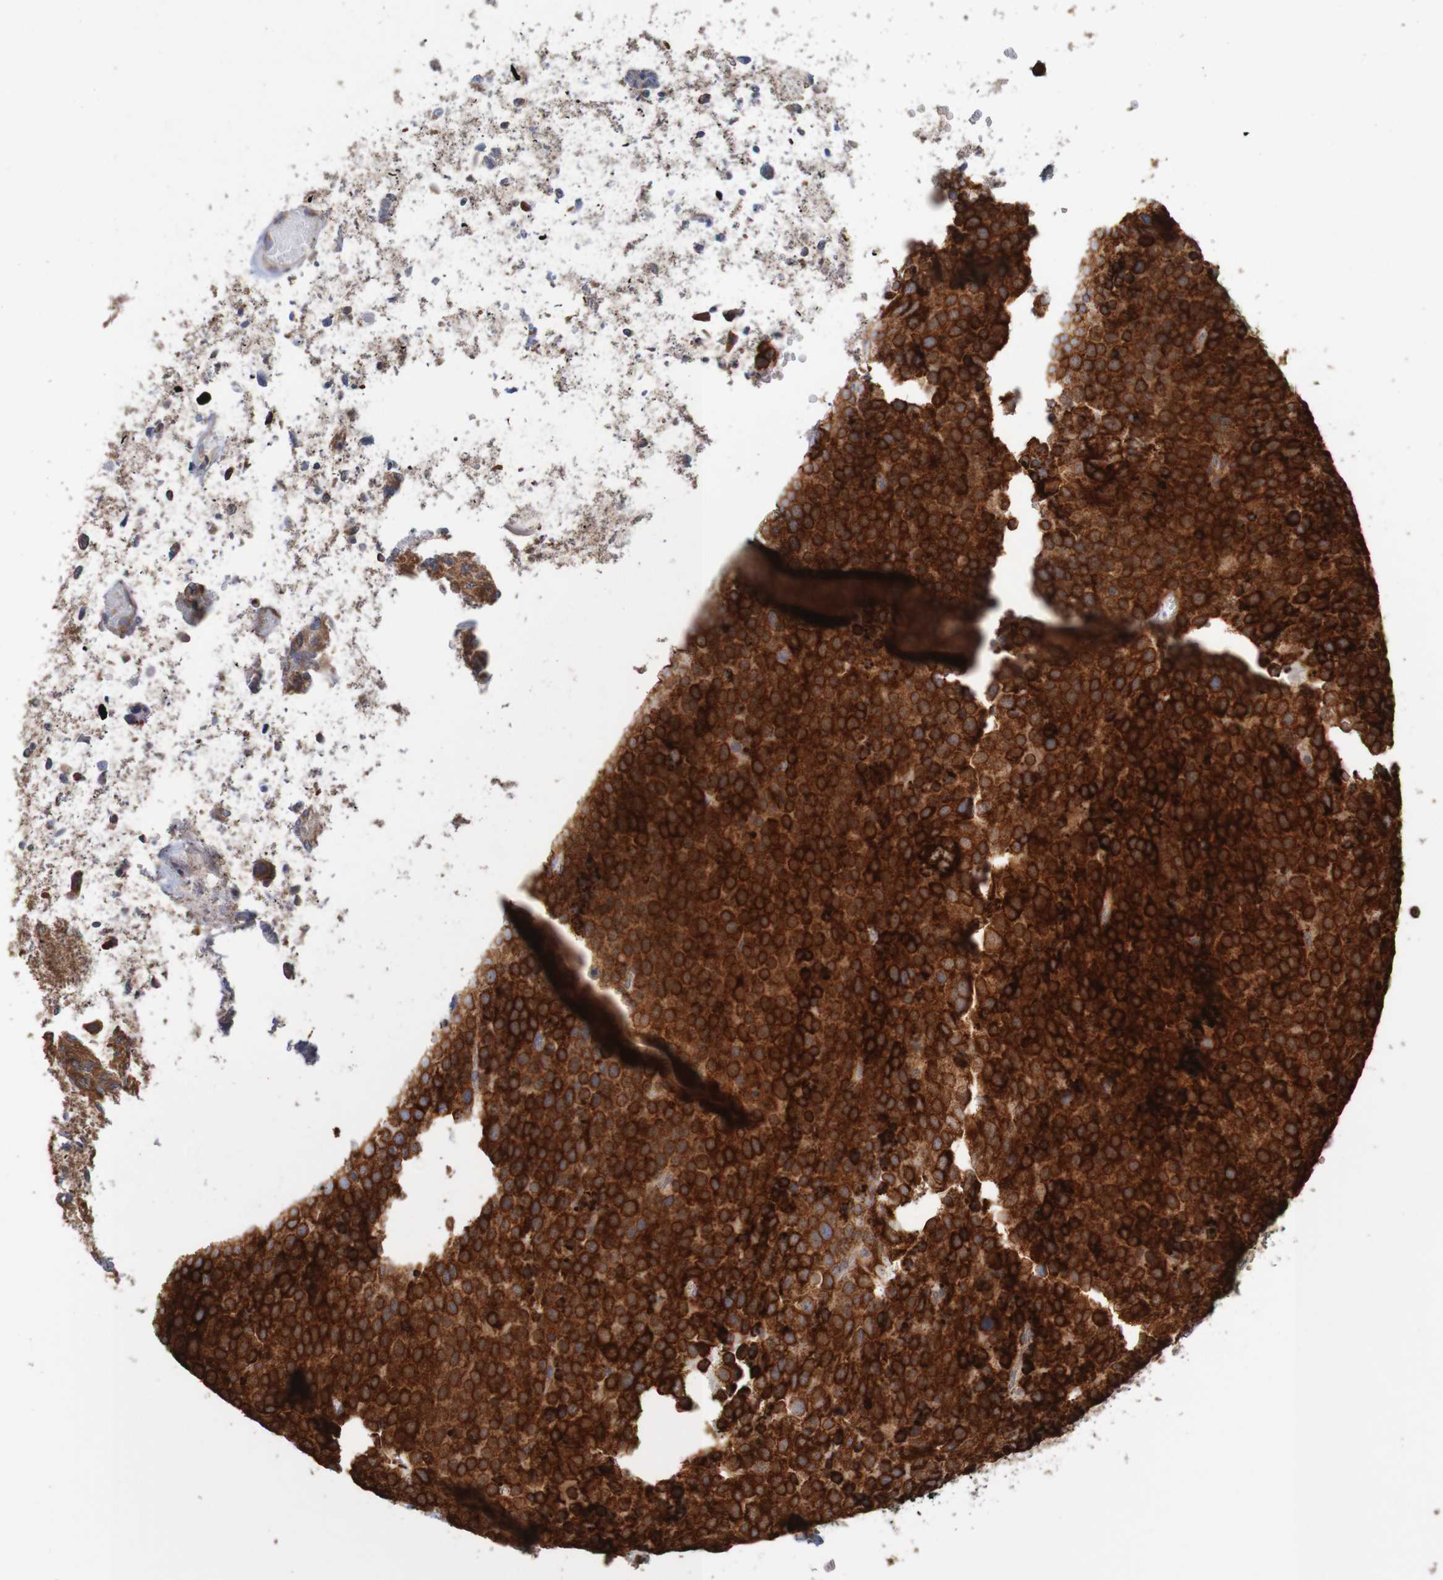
{"staining": {"intensity": "strong", "quantity": ">75%", "location": "cytoplasmic/membranous"}, "tissue": "testis cancer", "cell_type": "Tumor cells", "image_type": "cancer", "snomed": [{"axis": "morphology", "description": "Seminoma, NOS"}, {"axis": "topography", "description": "Testis"}], "caption": "Immunohistochemical staining of human seminoma (testis) displays strong cytoplasmic/membranous protein staining in approximately >75% of tumor cells.", "gene": "PDIA3", "patient": {"sex": "male", "age": 71}}